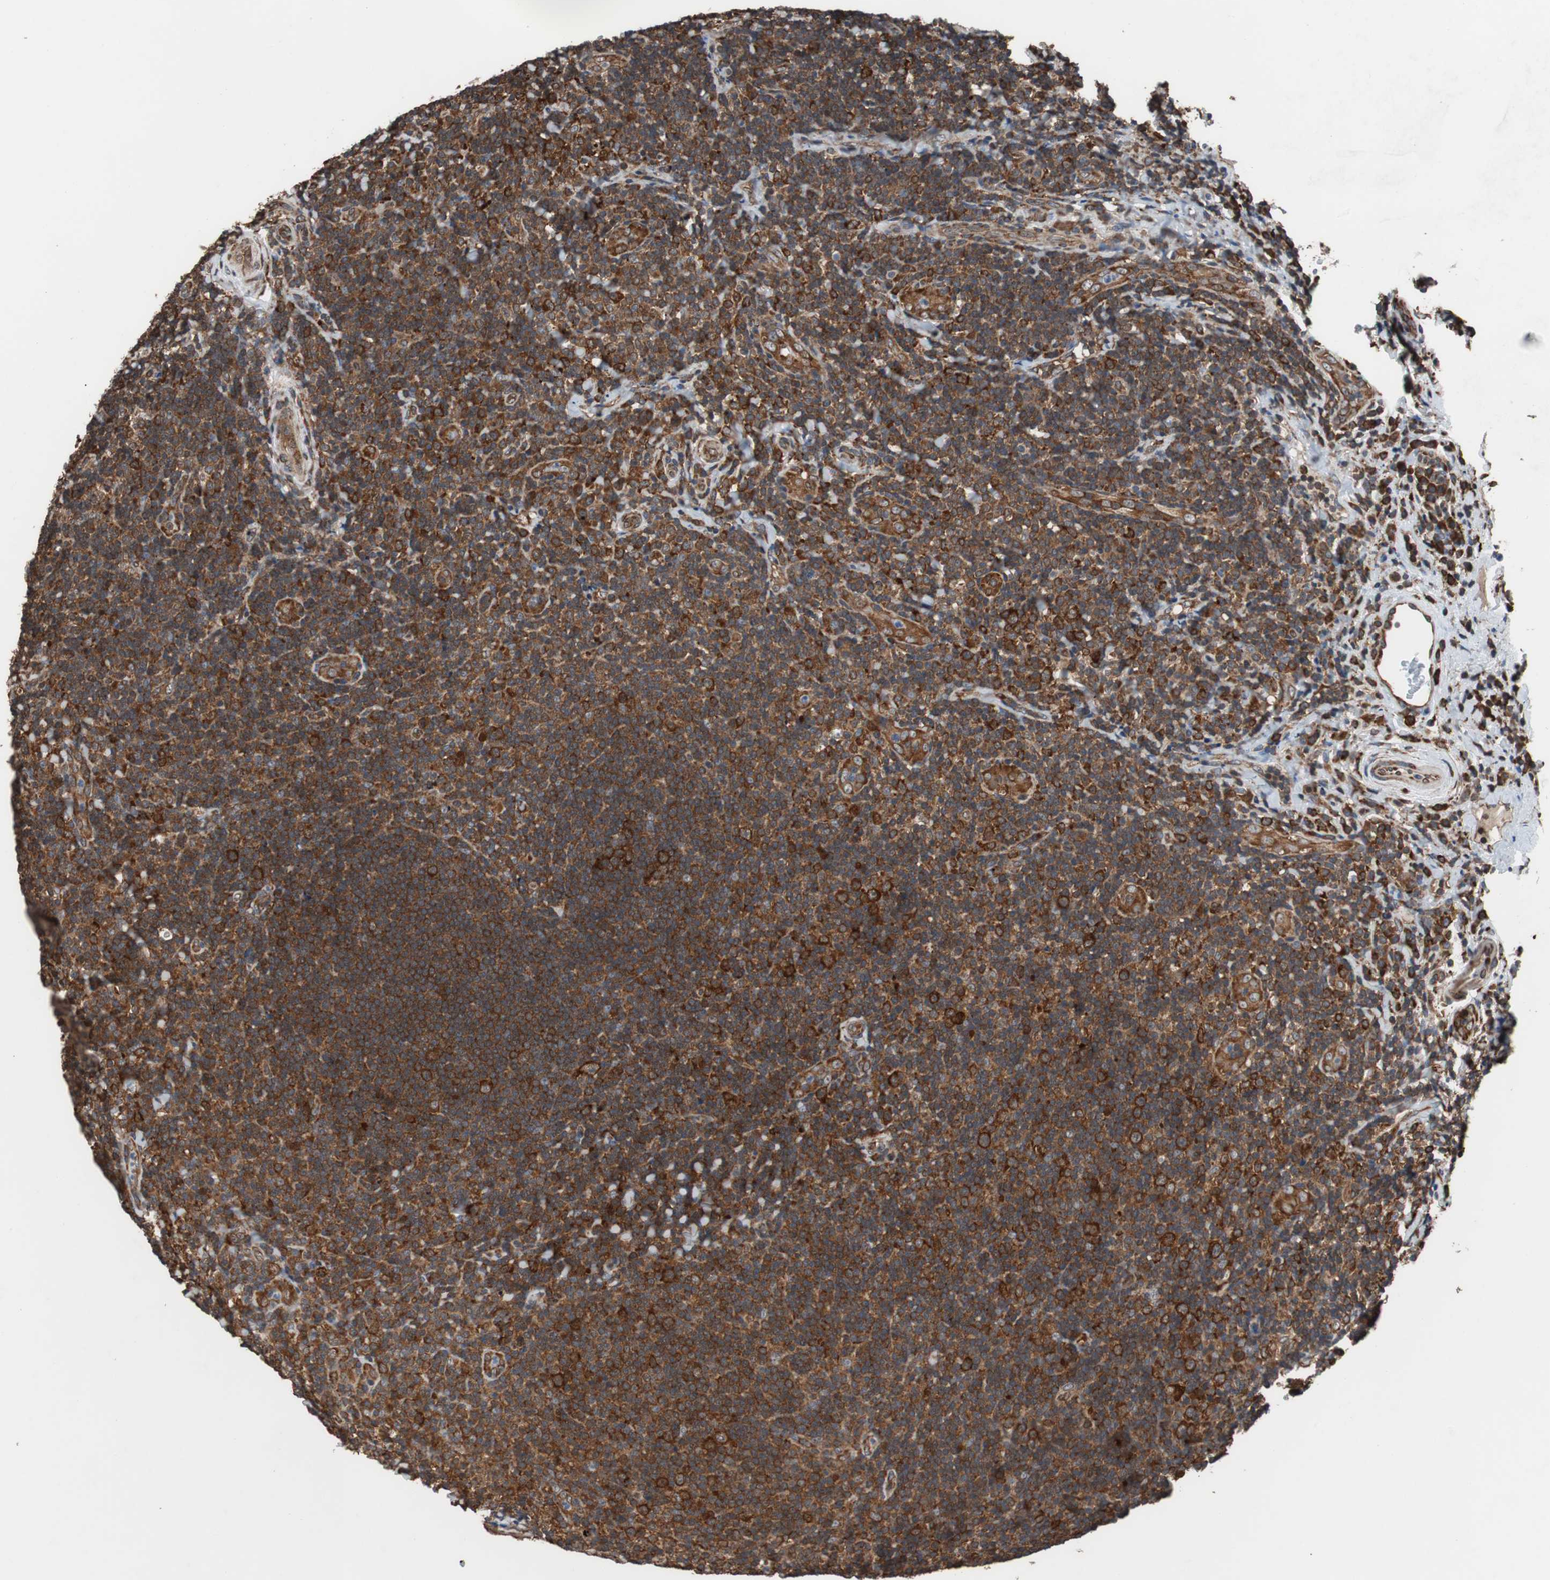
{"staining": {"intensity": "strong", "quantity": ">75%", "location": "cytoplasmic/membranous"}, "tissue": "lymphoma", "cell_type": "Tumor cells", "image_type": "cancer", "snomed": [{"axis": "morphology", "description": "Malignant lymphoma, non-Hodgkin's type, High grade"}, {"axis": "topography", "description": "Tonsil"}], "caption": "Protein expression analysis of lymphoma exhibits strong cytoplasmic/membranous expression in approximately >75% of tumor cells. The protein is shown in brown color, while the nuclei are stained blue.", "gene": "USP10", "patient": {"sex": "female", "age": 36}}